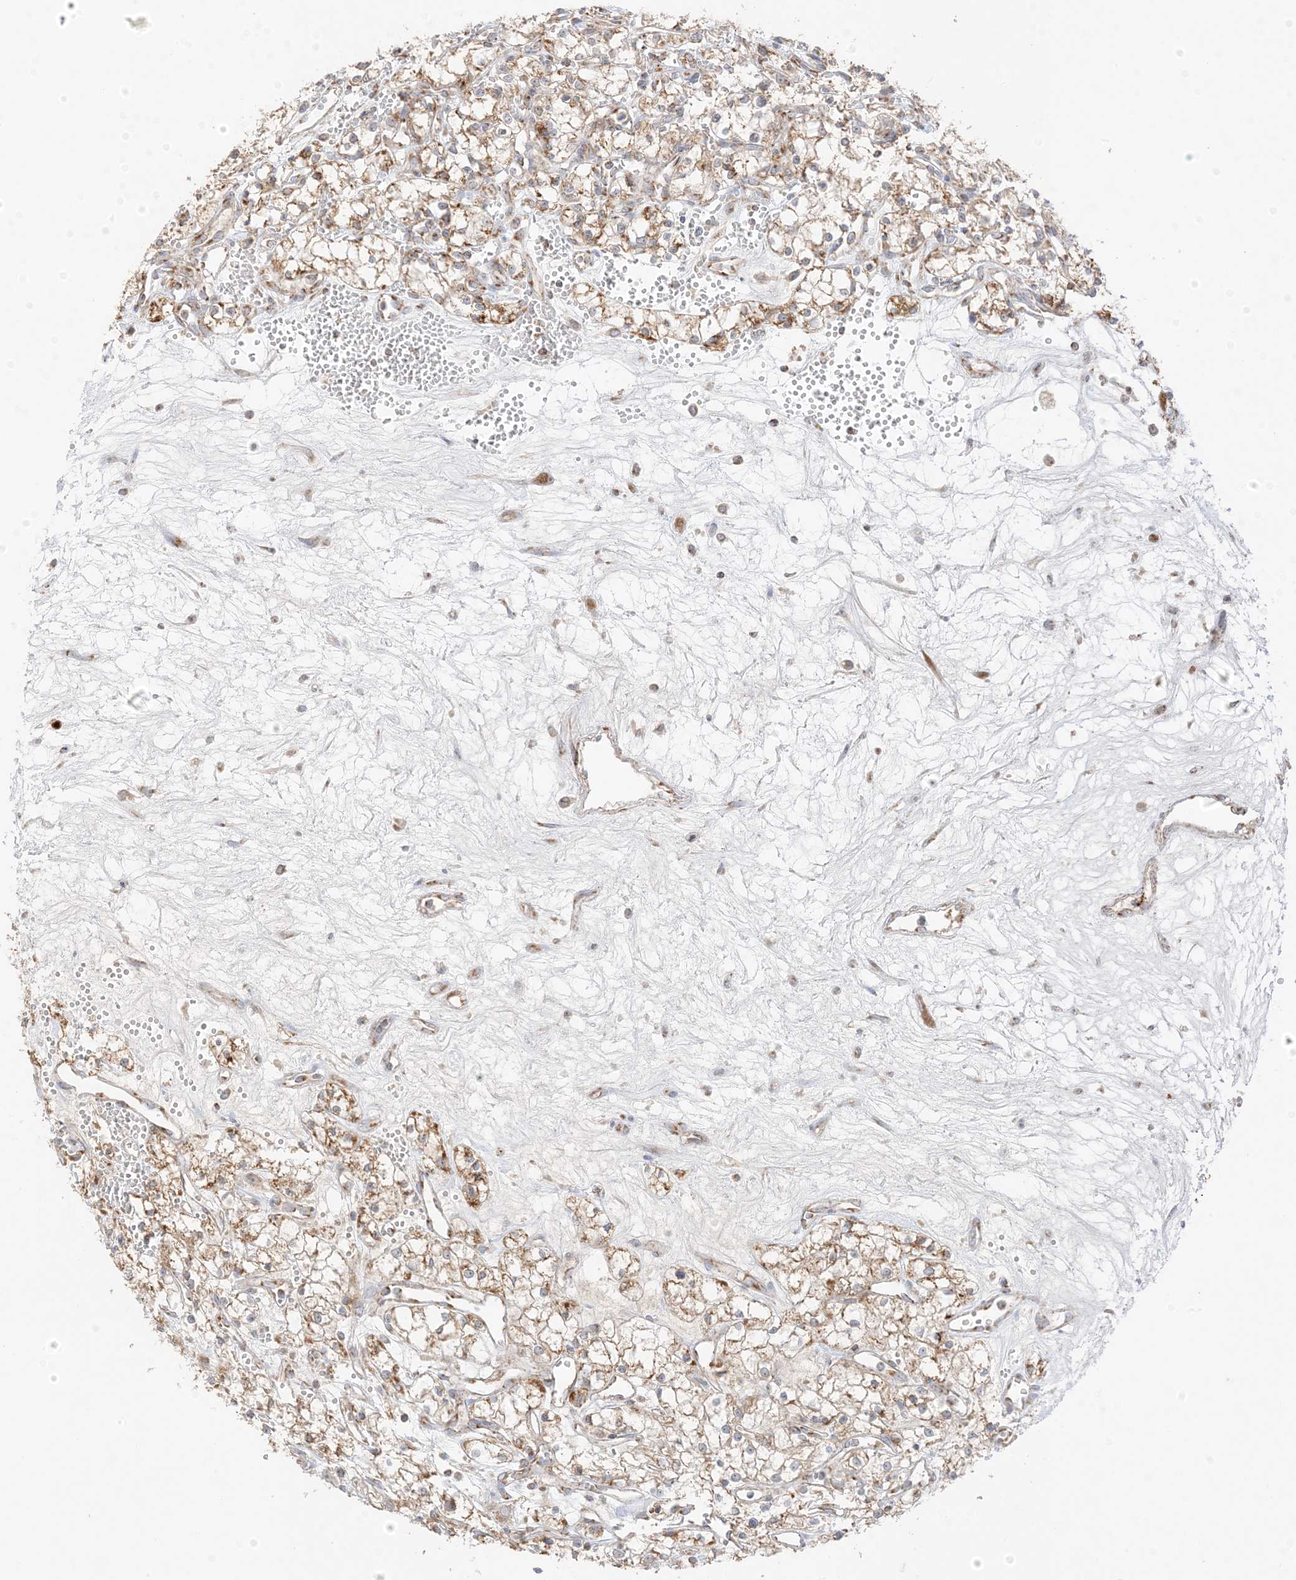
{"staining": {"intensity": "moderate", "quantity": ">75%", "location": "cytoplasmic/membranous"}, "tissue": "renal cancer", "cell_type": "Tumor cells", "image_type": "cancer", "snomed": [{"axis": "morphology", "description": "Adenocarcinoma, NOS"}, {"axis": "topography", "description": "Kidney"}], "caption": "Immunohistochemistry (IHC) image of neoplastic tissue: renal cancer stained using immunohistochemistry (IHC) demonstrates medium levels of moderate protein expression localized specifically in the cytoplasmic/membranous of tumor cells, appearing as a cytoplasmic/membranous brown color.", "gene": "SLC25A12", "patient": {"sex": "male", "age": 59}}